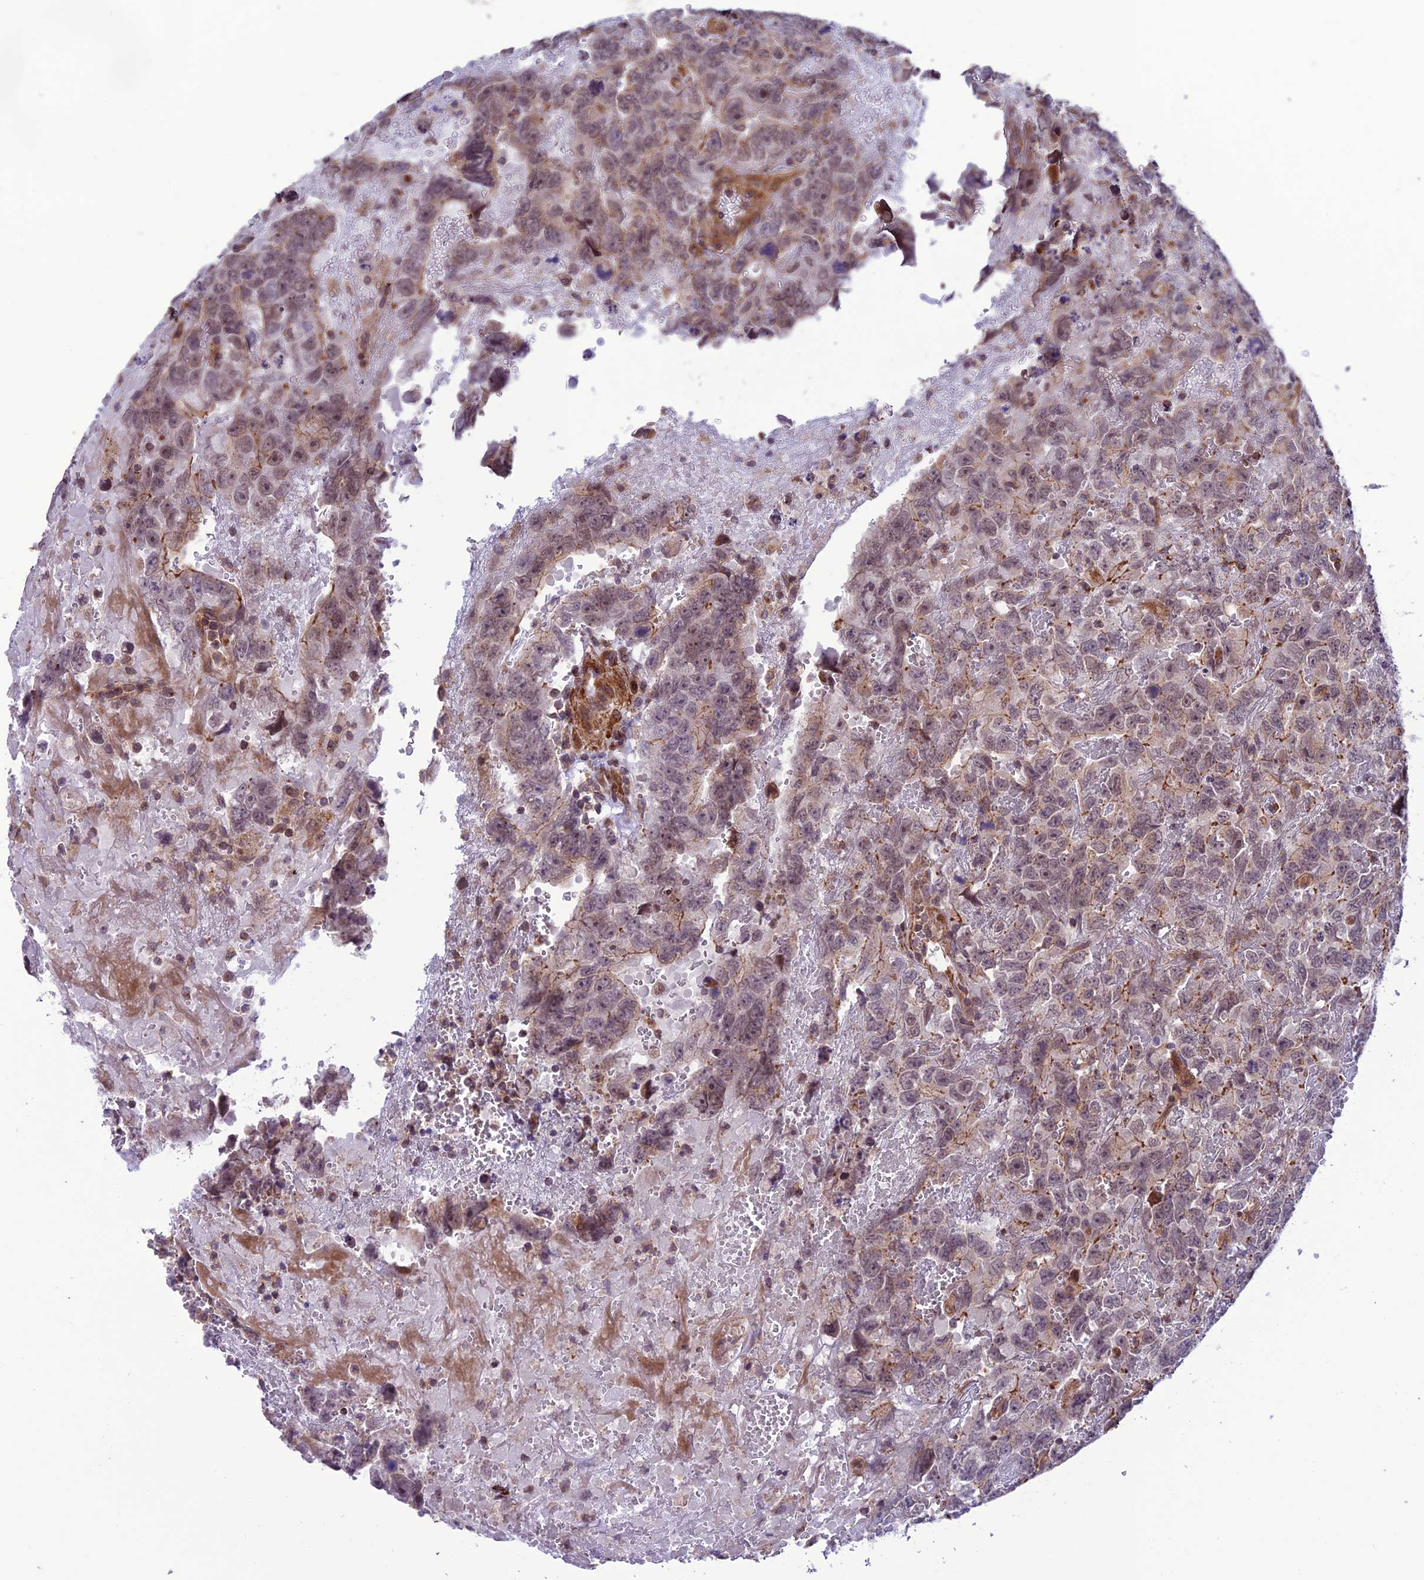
{"staining": {"intensity": "negative", "quantity": "none", "location": "none"}, "tissue": "testis cancer", "cell_type": "Tumor cells", "image_type": "cancer", "snomed": [{"axis": "morphology", "description": "Carcinoma, Embryonal, NOS"}, {"axis": "topography", "description": "Testis"}], "caption": "The image exhibits no significant expression in tumor cells of embryonal carcinoma (testis).", "gene": "TNIP3", "patient": {"sex": "male", "age": 45}}